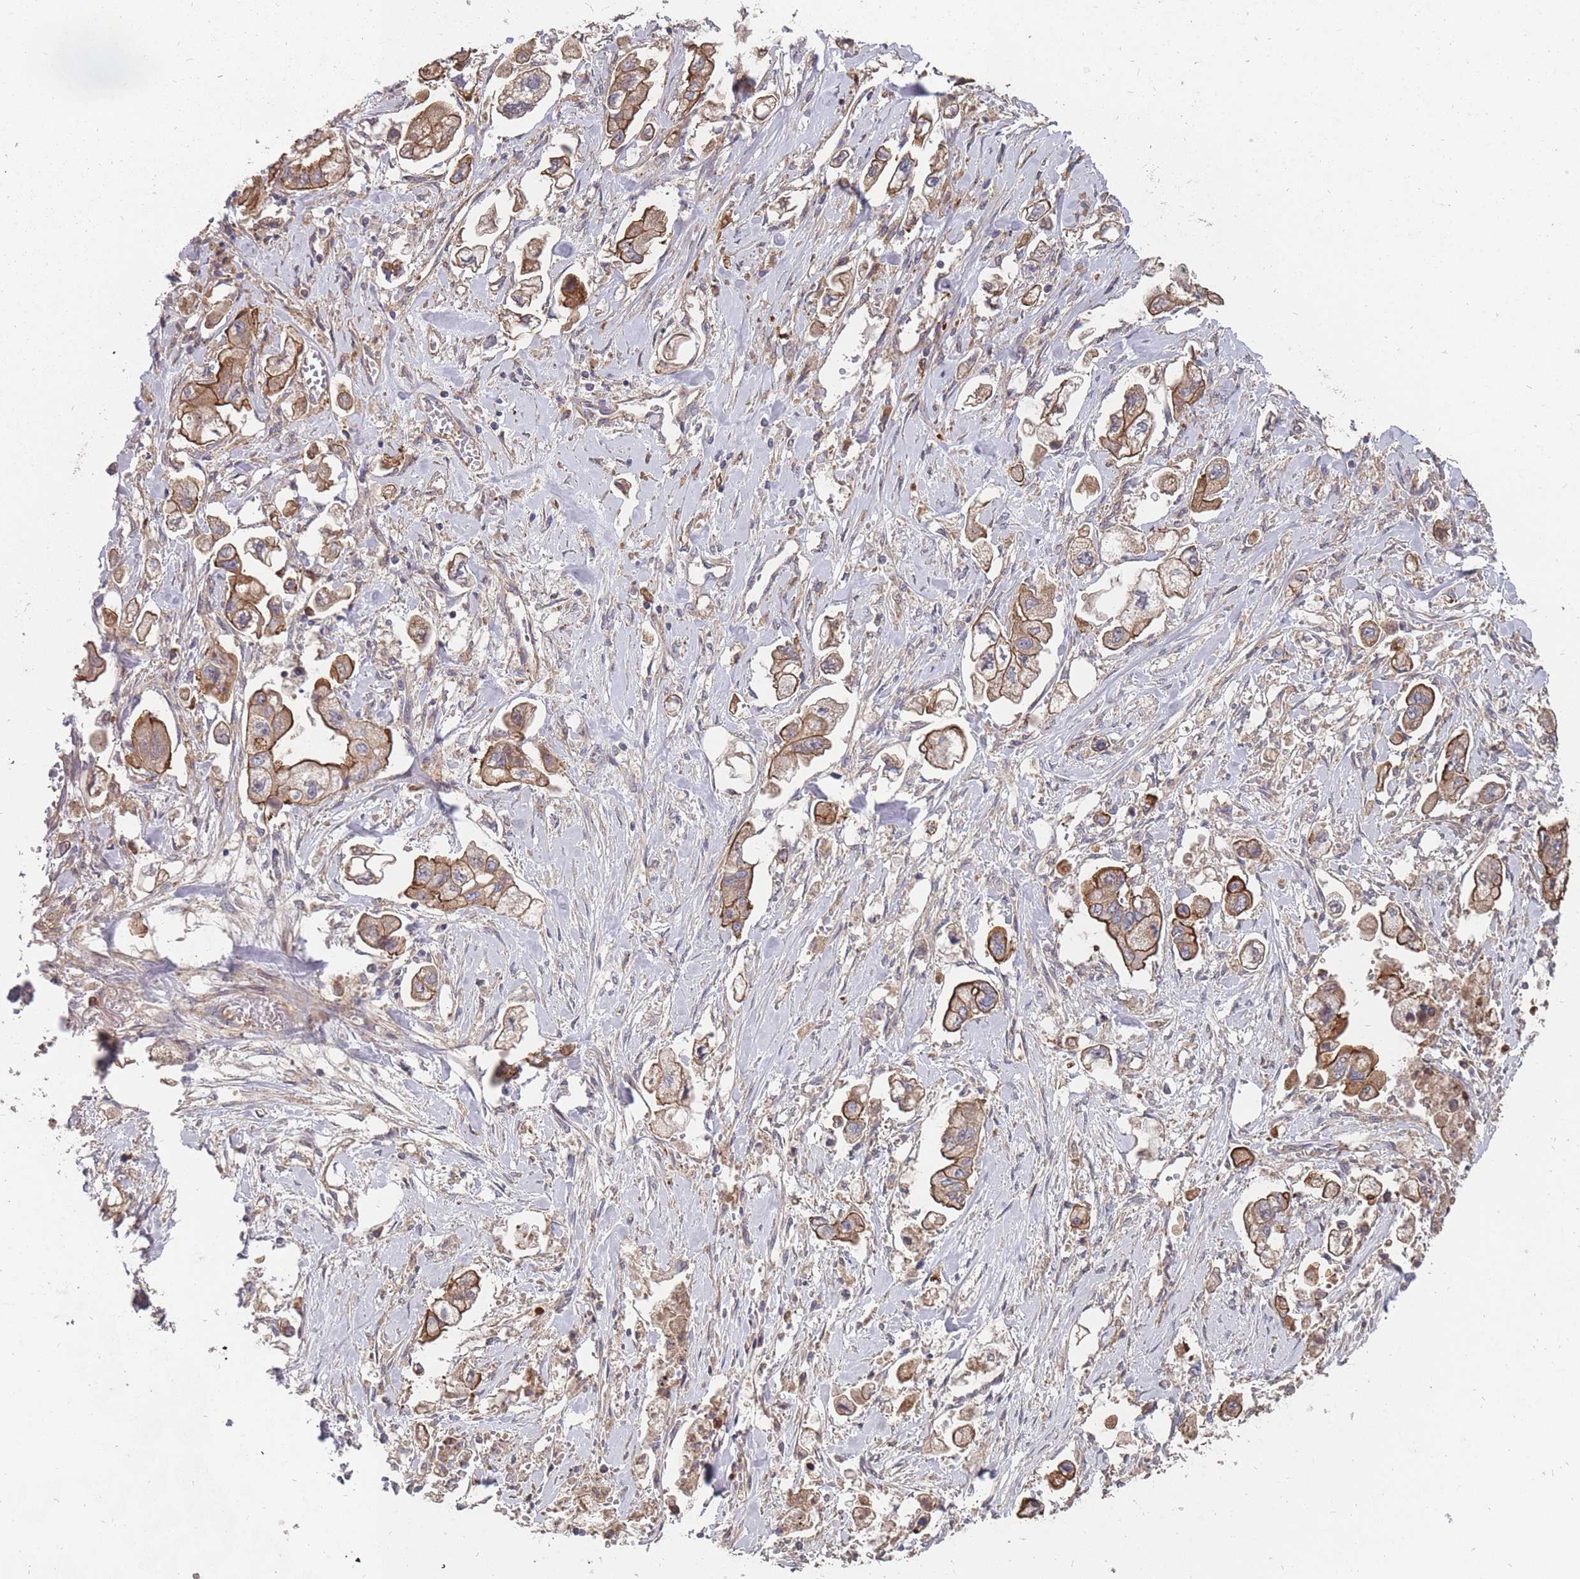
{"staining": {"intensity": "moderate", "quantity": ">75%", "location": "cytoplasmic/membranous"}, "tissue": "stomach cancer", "cell_type": "Tumor cells", "image_type": "cancer", "snomed": [{"axis": "morphology", "description": "Adenocarcinoma, NOS"}, {"axis": "topography", "description": "Stomach"}], "caption": "A photomicrograph of stomach cancer stained for a protein reveals moderate cytoplasmic/membranous brown staining in tumor cells. Ihc stains the protein of interest in brown and the nuclei are stained blue.", "gene": "THSD7B", "patient": {"sex": "male", "age": 62}}